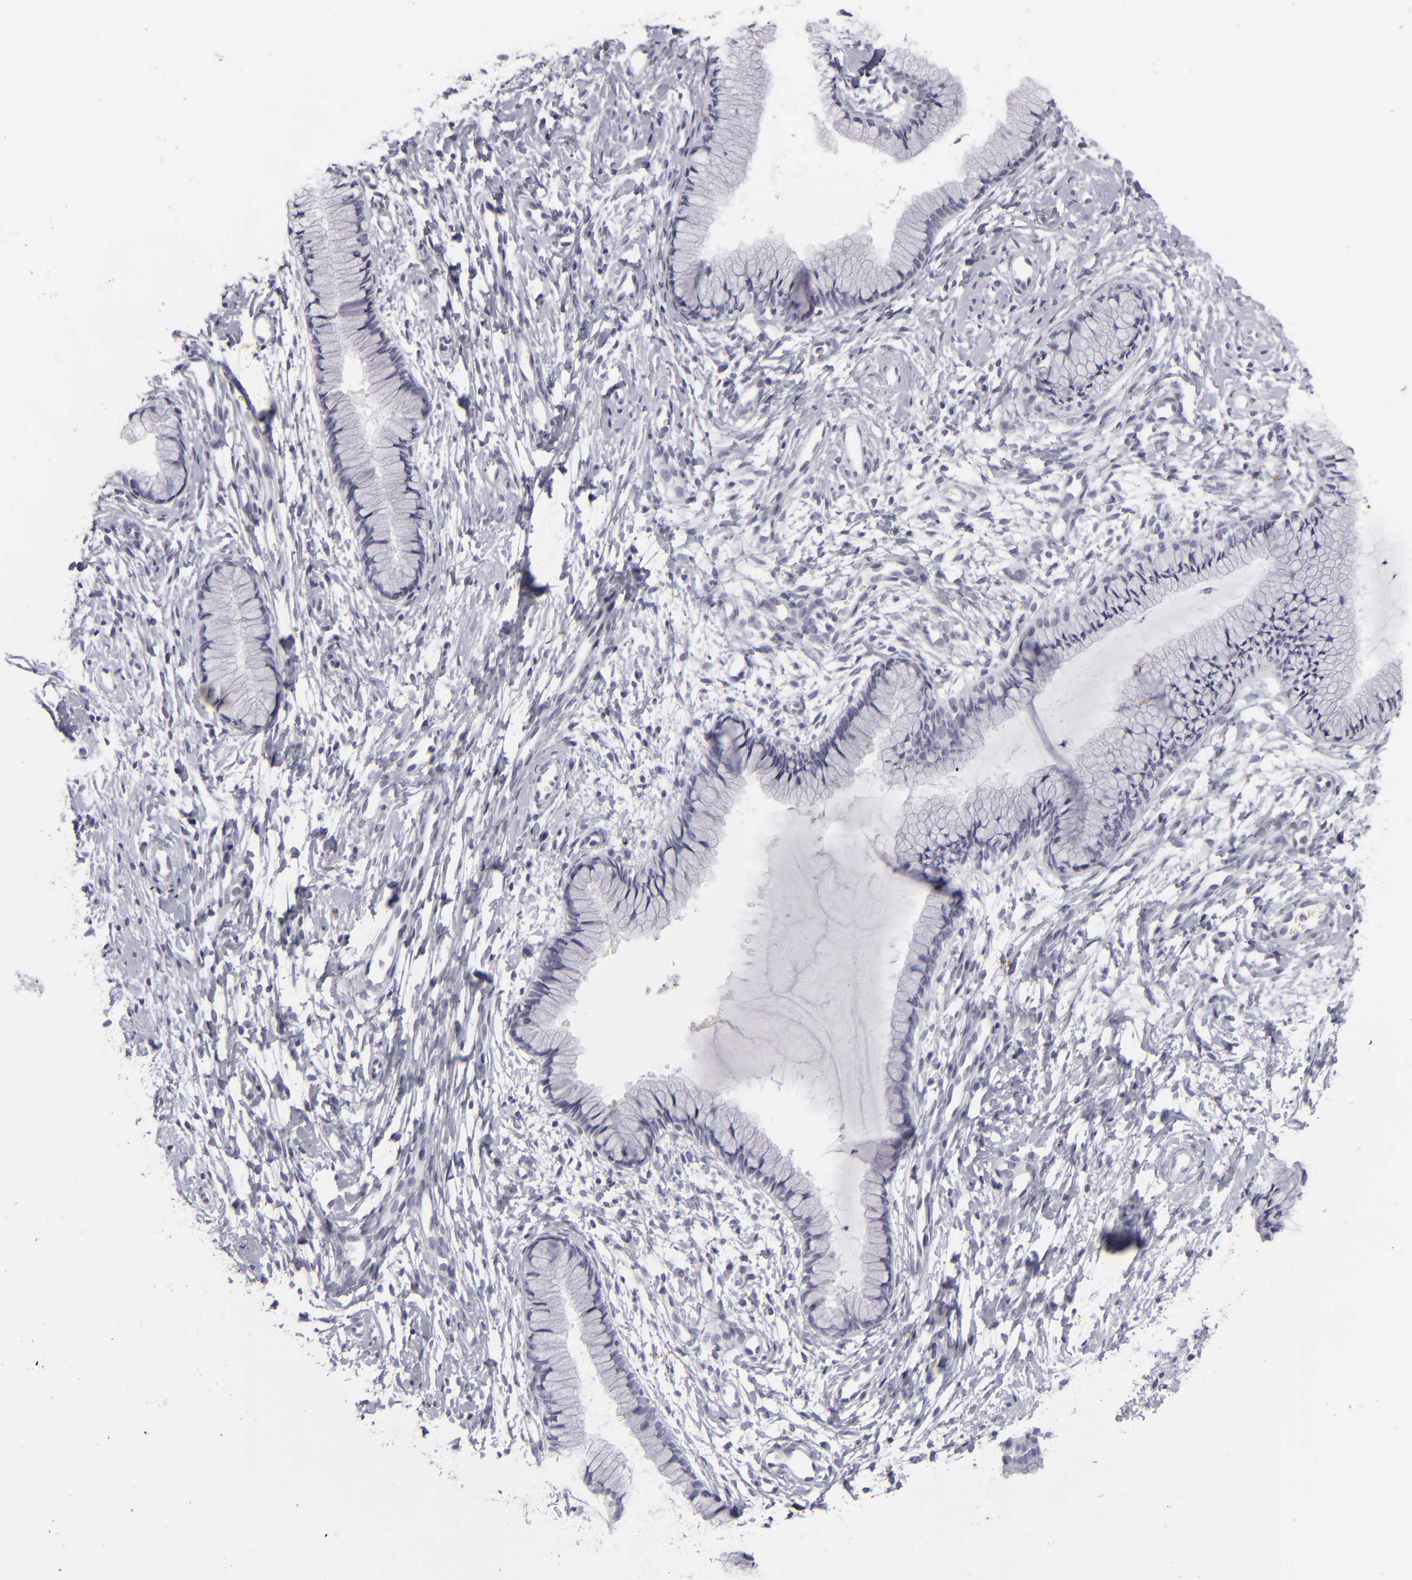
{"staining": {"intensity": "negative", "quantity": "none", "location": "none"}, "tissue": "cervix", "cell_type": "Glandular cells", "image_type": "normal", "snomed": [{"axis": "morphology", "description": "Normal tissue, NOS"}, {"axis": "topography", "description": "Cervix"}], "caption": "Immunohistochemistry (IHC) histopathology image of benign human cervix stained for a protein (brown), which displays no expression in glandular cells.", "gene": "KRT1", "patient": {"sex": "female", "age": 46}}